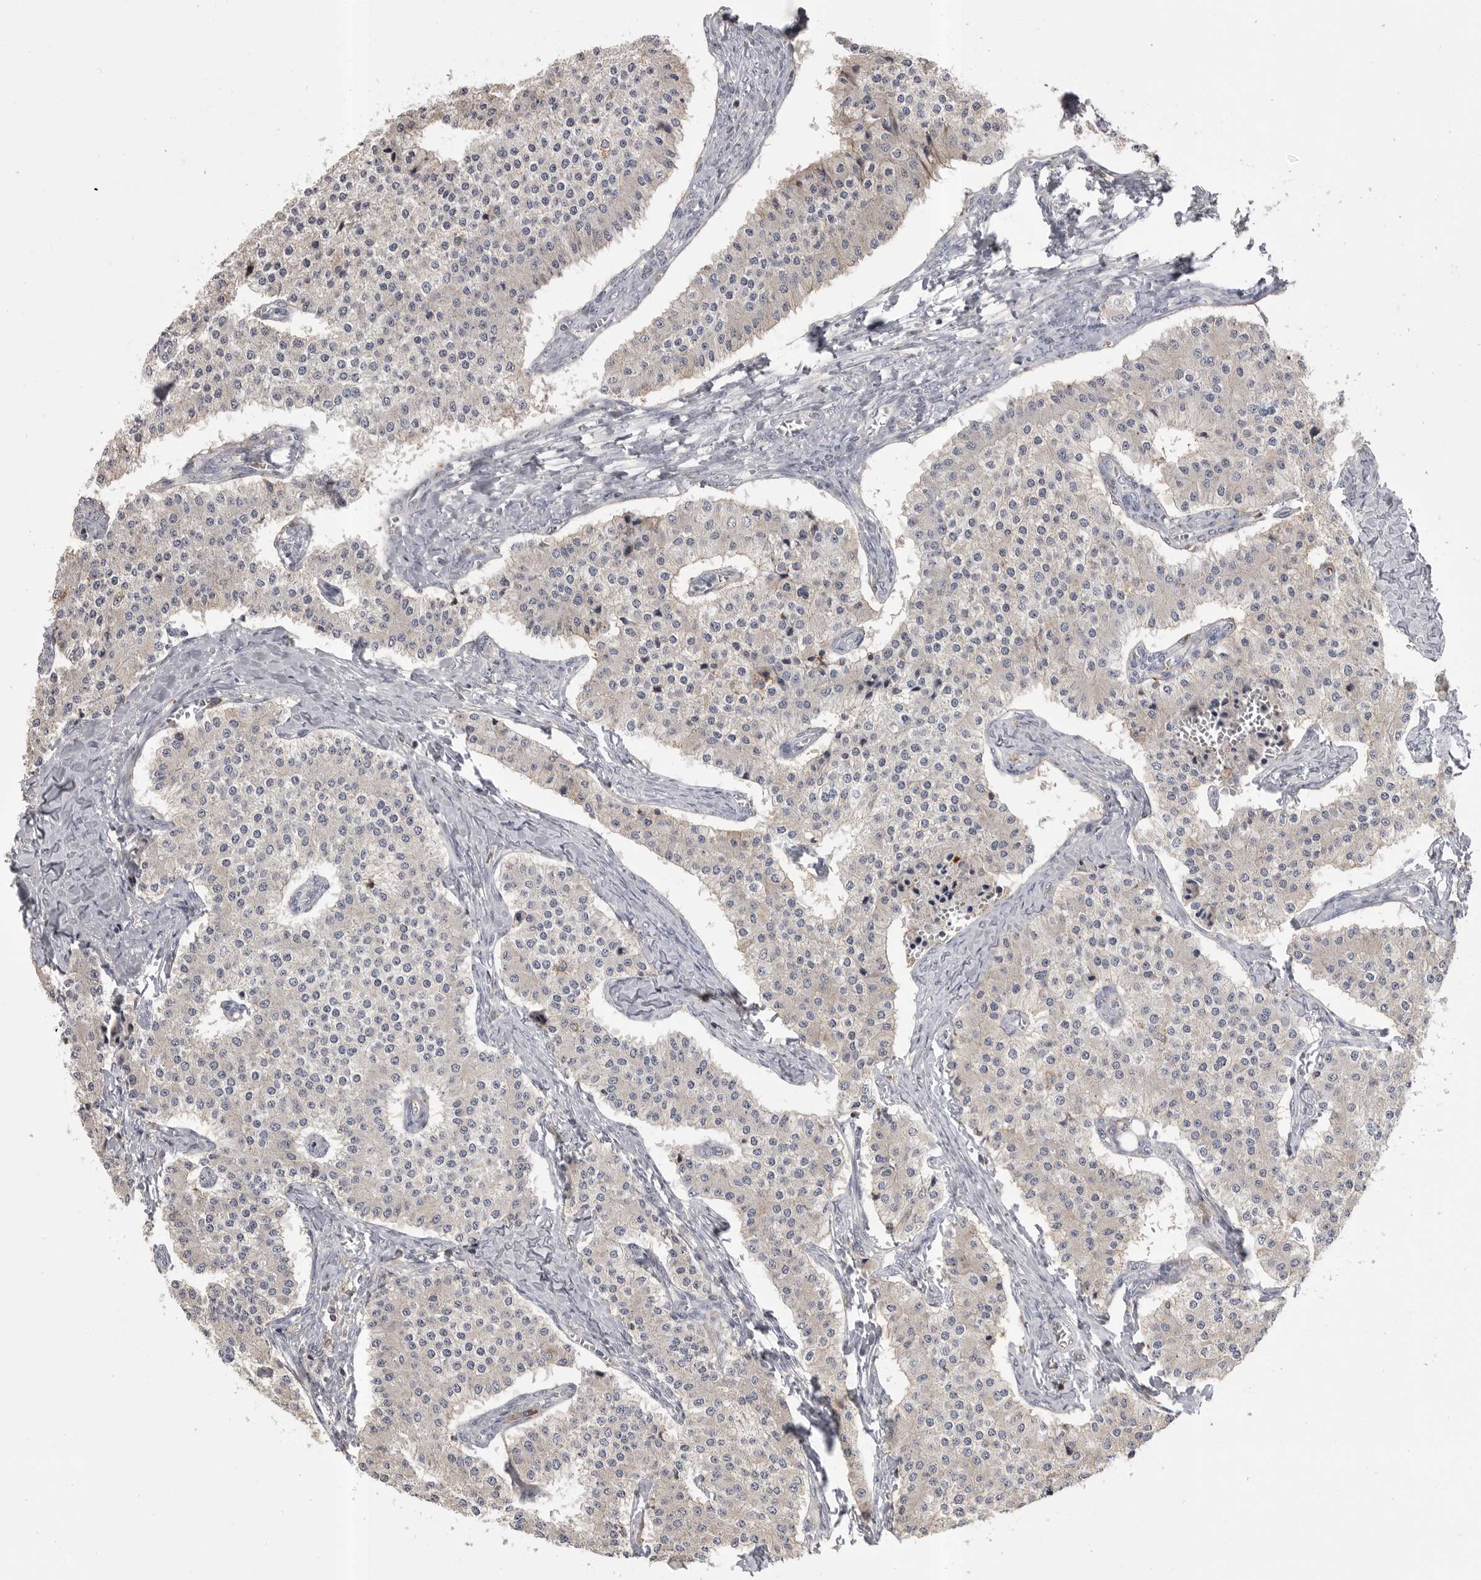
{"staining": {"intensity": "negative", "quantity": "none", "location": "none"}, "tissue": "carcinoid", "cell_type": "Tumor cells", "image_type": "cancer", "snomed": [{"axis": "morphology", "description": "Carcinoid, malignant, NOS"}, {"axis": "topography", "description": "Colon"}], "caption": "IHC of human carcinoid (malignant) displays no expression in tumor cells.", "gene": "CMTM6", "patient": {"sex": "female", "age": 52}}